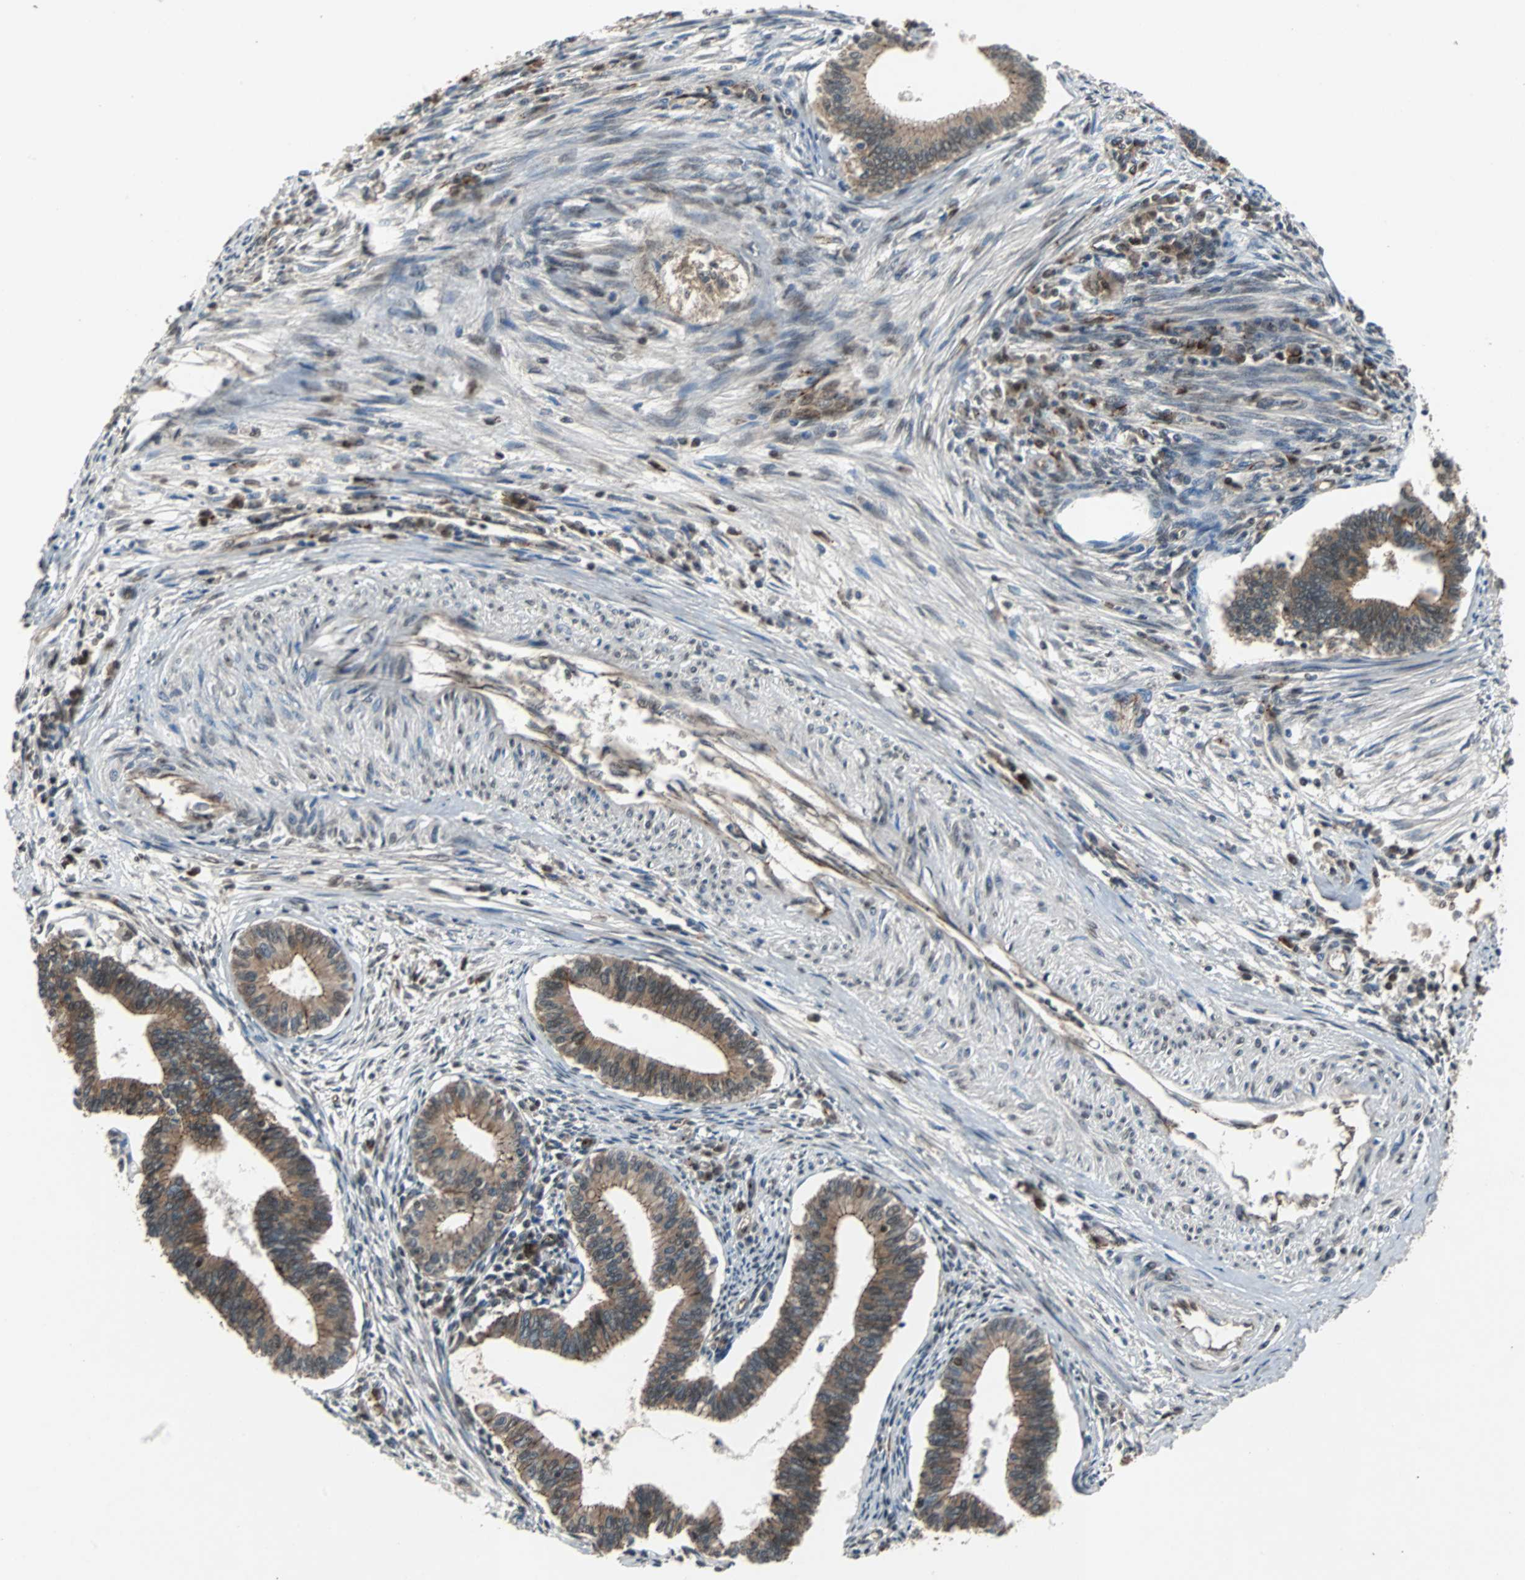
{"staining": {"intensity": "moderate", "quantity": ">75%", "location": "cytoplasmic/membranous"}, "tissue": "cervical cancer", "cell_type": "Tumor cells", "image_type": "cancer", "snomed": [{"axis": "morphology", "description": "Adenocarcinoma, NOS"}, {"axis": "topography", "description": "Cervix"}], "caption": "Protein staining of cervical adenocarcinoma tissue demonstrates moderate cytoplasmic/membranous expression in about >75% of tumor cells.", "gene": "LSR", "patient": {"sex": "female", "age": 36}}